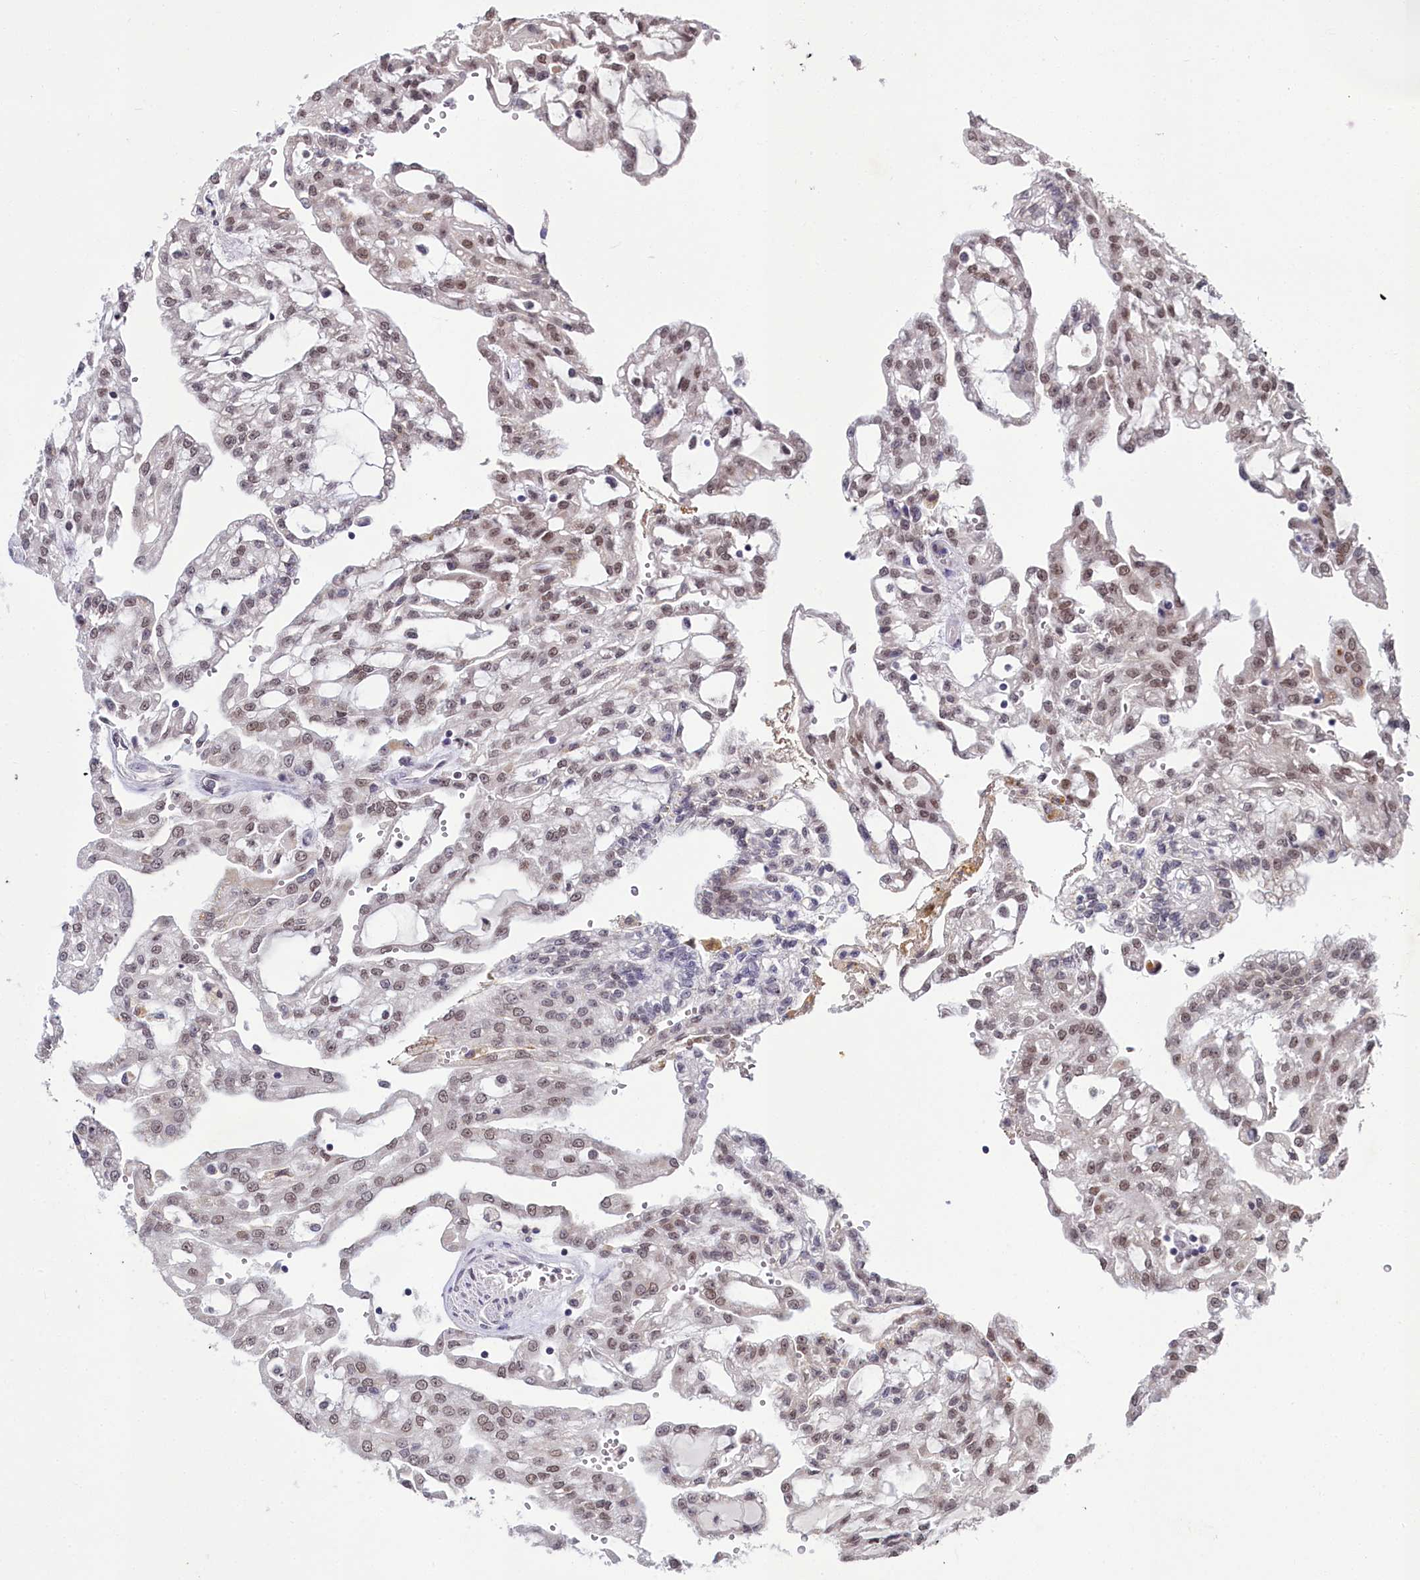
{"staining": {"intensity": "moderate", "quantity": "25%-75%", "location": "nuclear"}, "tissue": "renal cancer", "cell_type": "Tumor cells", "image_type": "cancer", "snomed": [{"axis": "morphology", "description": "Adenocarcinoma, NOS"}, {"axis": "topography", "description": "Kidney"}], "caption": "Adenocarcinoma (renal) stained with a protein marker reveals moderate staining in tumor cells.", "gene": "PPHLN1", "patient": {"sex": "male", "age": 63}}